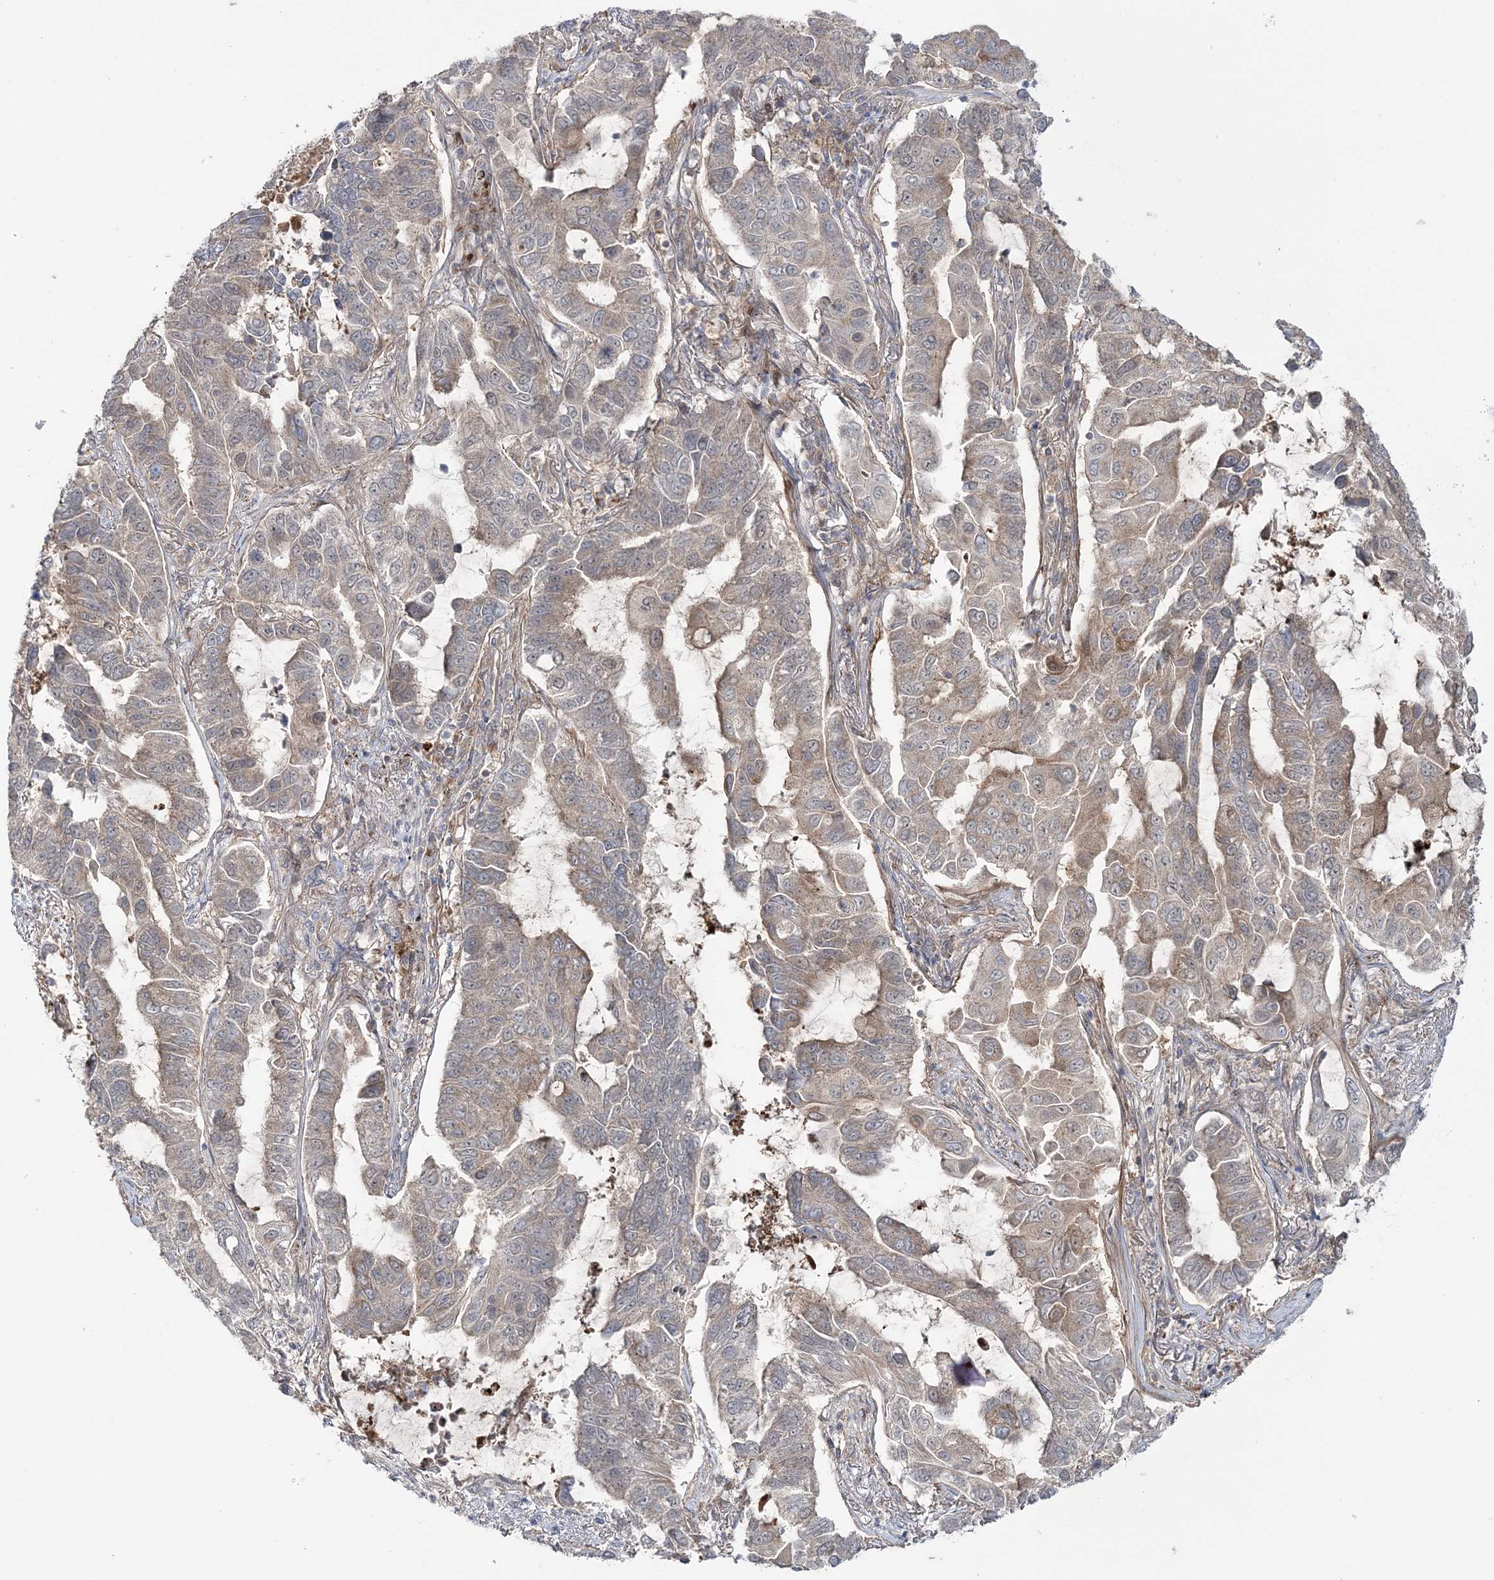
{"staining": {"intensity": "weak", "quantity": "<25%", "location": "cytoplasmic/membranous"}, "tissue": "lung cancer", "cell_type": "Tumor cells", "image_type": "cancer", "snomed": [{"axis": "morphology", "description": "Adenocarcinoma, NOS"}, {"axis": "topography", "description": "Lung"}], "caption": "High magnification brightfield microscopy of lung cancer (adenocarcinoma) stained with DAB (3,3'-diaminobenzidine) (brown) and counterstained with hematoxylin (blue): tumor cells show no significant expression.", "gene": "MOCS2", "patient": {"sex": "male", "age": 64}}